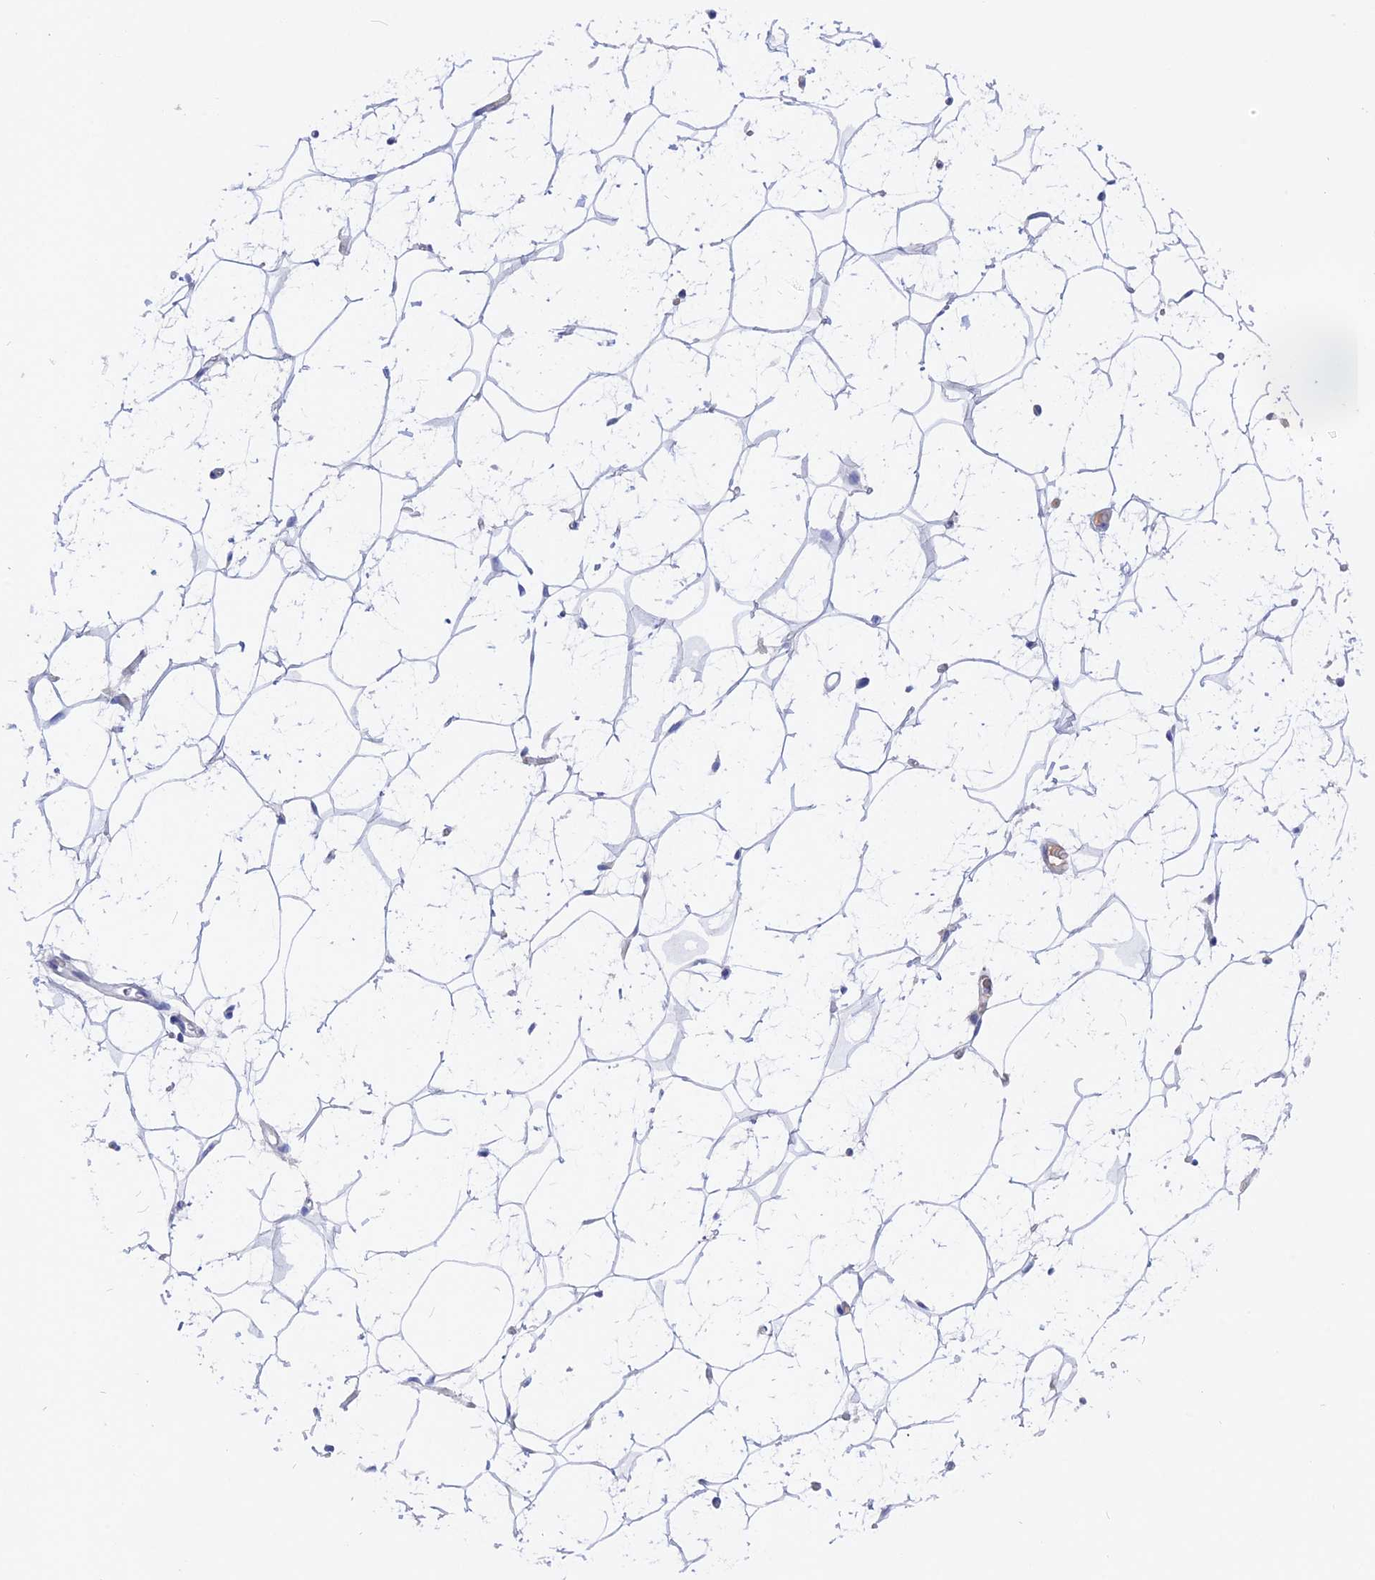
{"staining": {"intensity": "negative", "quantity": "none", "location": "none"}, "tissue": "adipose tissue", "cell_type": "Adipocytes", "image_type": "normal", "snomed": [{"axis": "morphology", "description": "Normal tissue, NOS"}, {"axis": "topography", "description": "Breast"}], "caption": "Adipocytes are negative for protein expression in normal human adipose tissue. Brightfield microscopy of immunohistochemistry (IHC) stained with DAB (brown) and hematoxylin (blue), captured at high magnification.", "gene": "ADGRA1", "patient": {"sex": "female", "age": 26}}